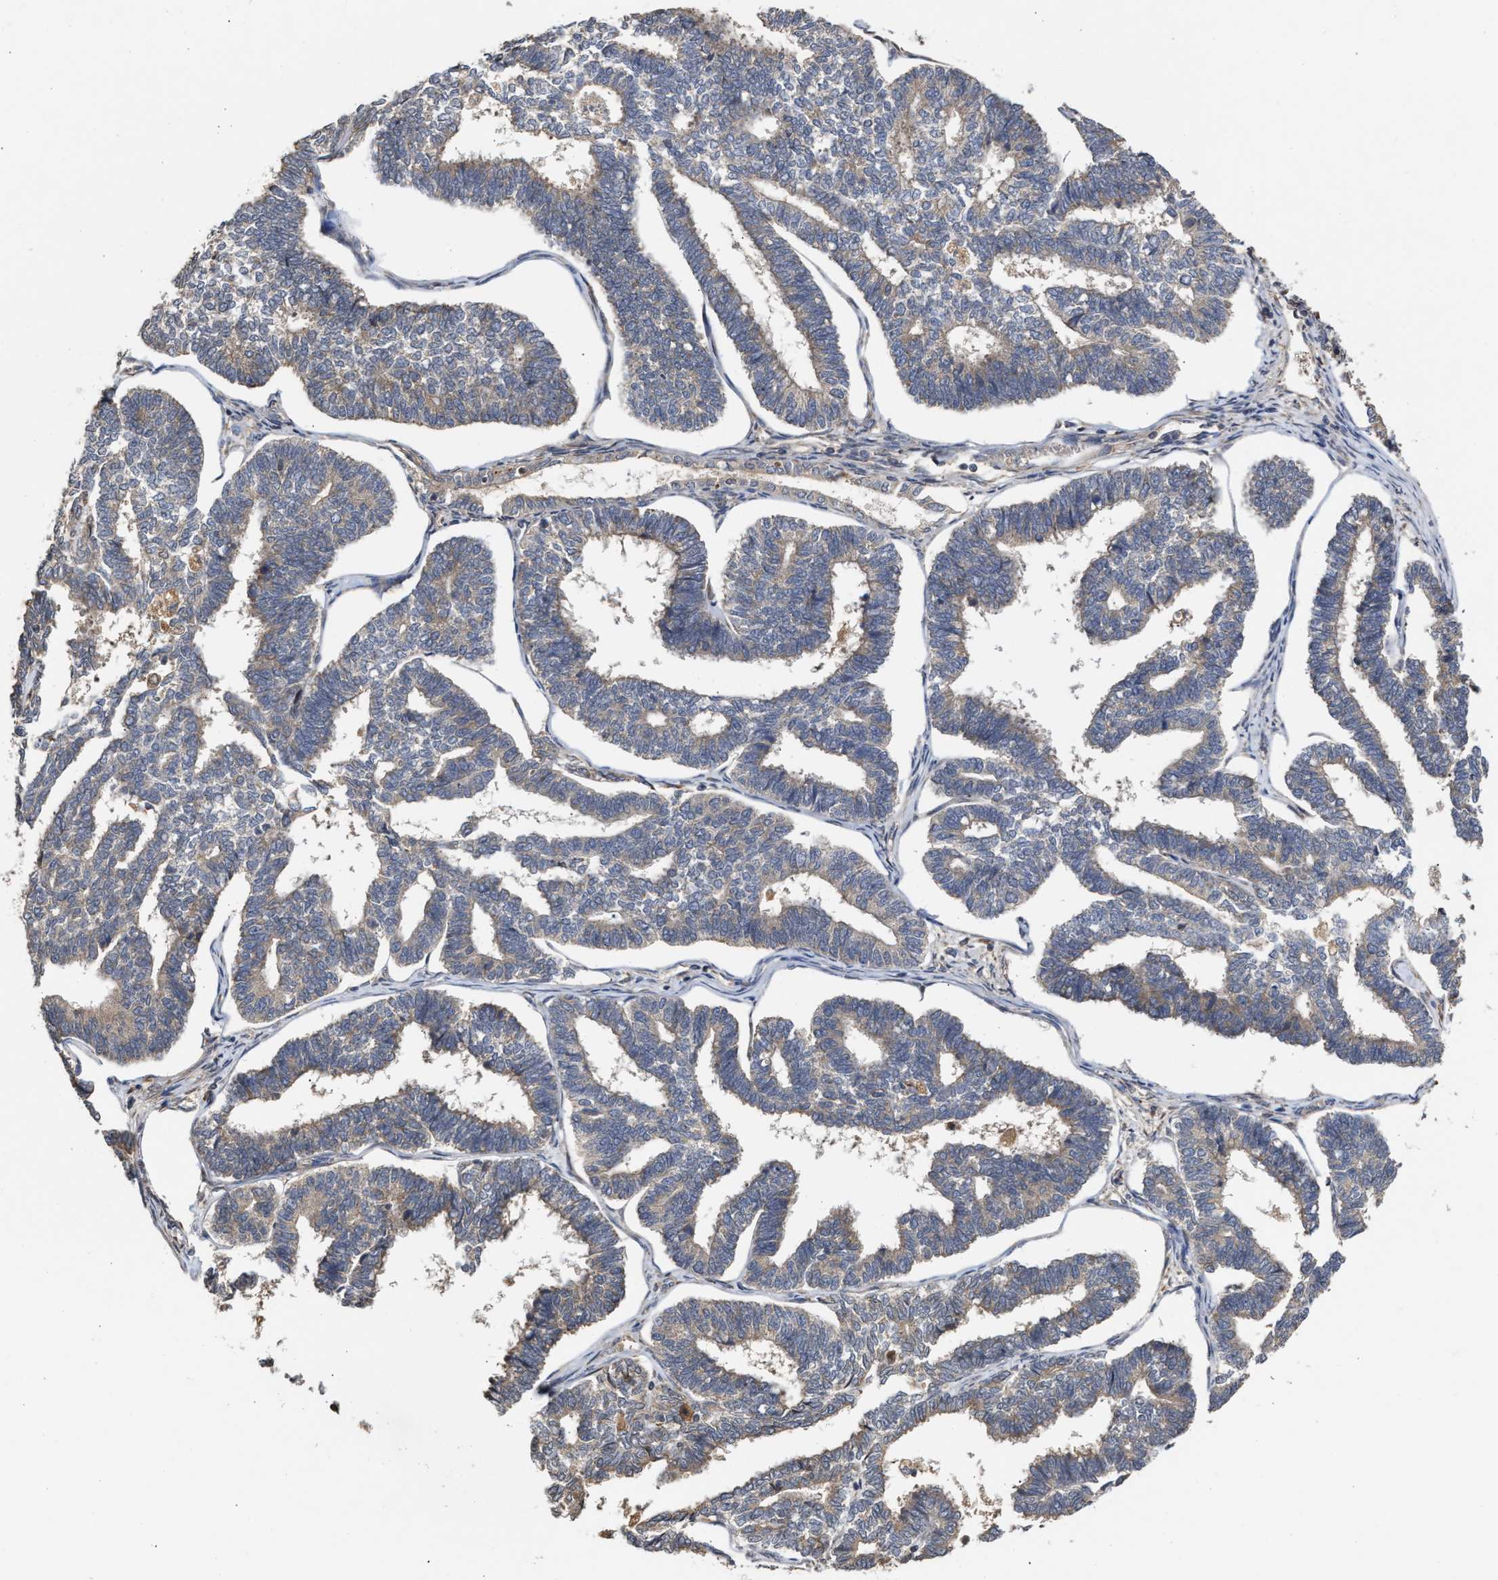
{"staining": {"intensity": "weak", "quantity": "25%-75%", "location": "cytoplasmic/membranous"}, "tissue": "endometrial cancer", "cell_type": "Tumor cells", "image_type": "cancer", "snomed": [{"axis": "morphology", "description": "Adenocarcinoma, NOS"}, {"axis": "topography", "description": "Endometrium"}], "caption": "Protein expression by IHC reveals weak cytoplasmic/membranous positivity in about 25%-75% of tumor cells in endometrial cancer.", "gene": "SAR1A", "patient": {"sex": "female", "age": 70}}